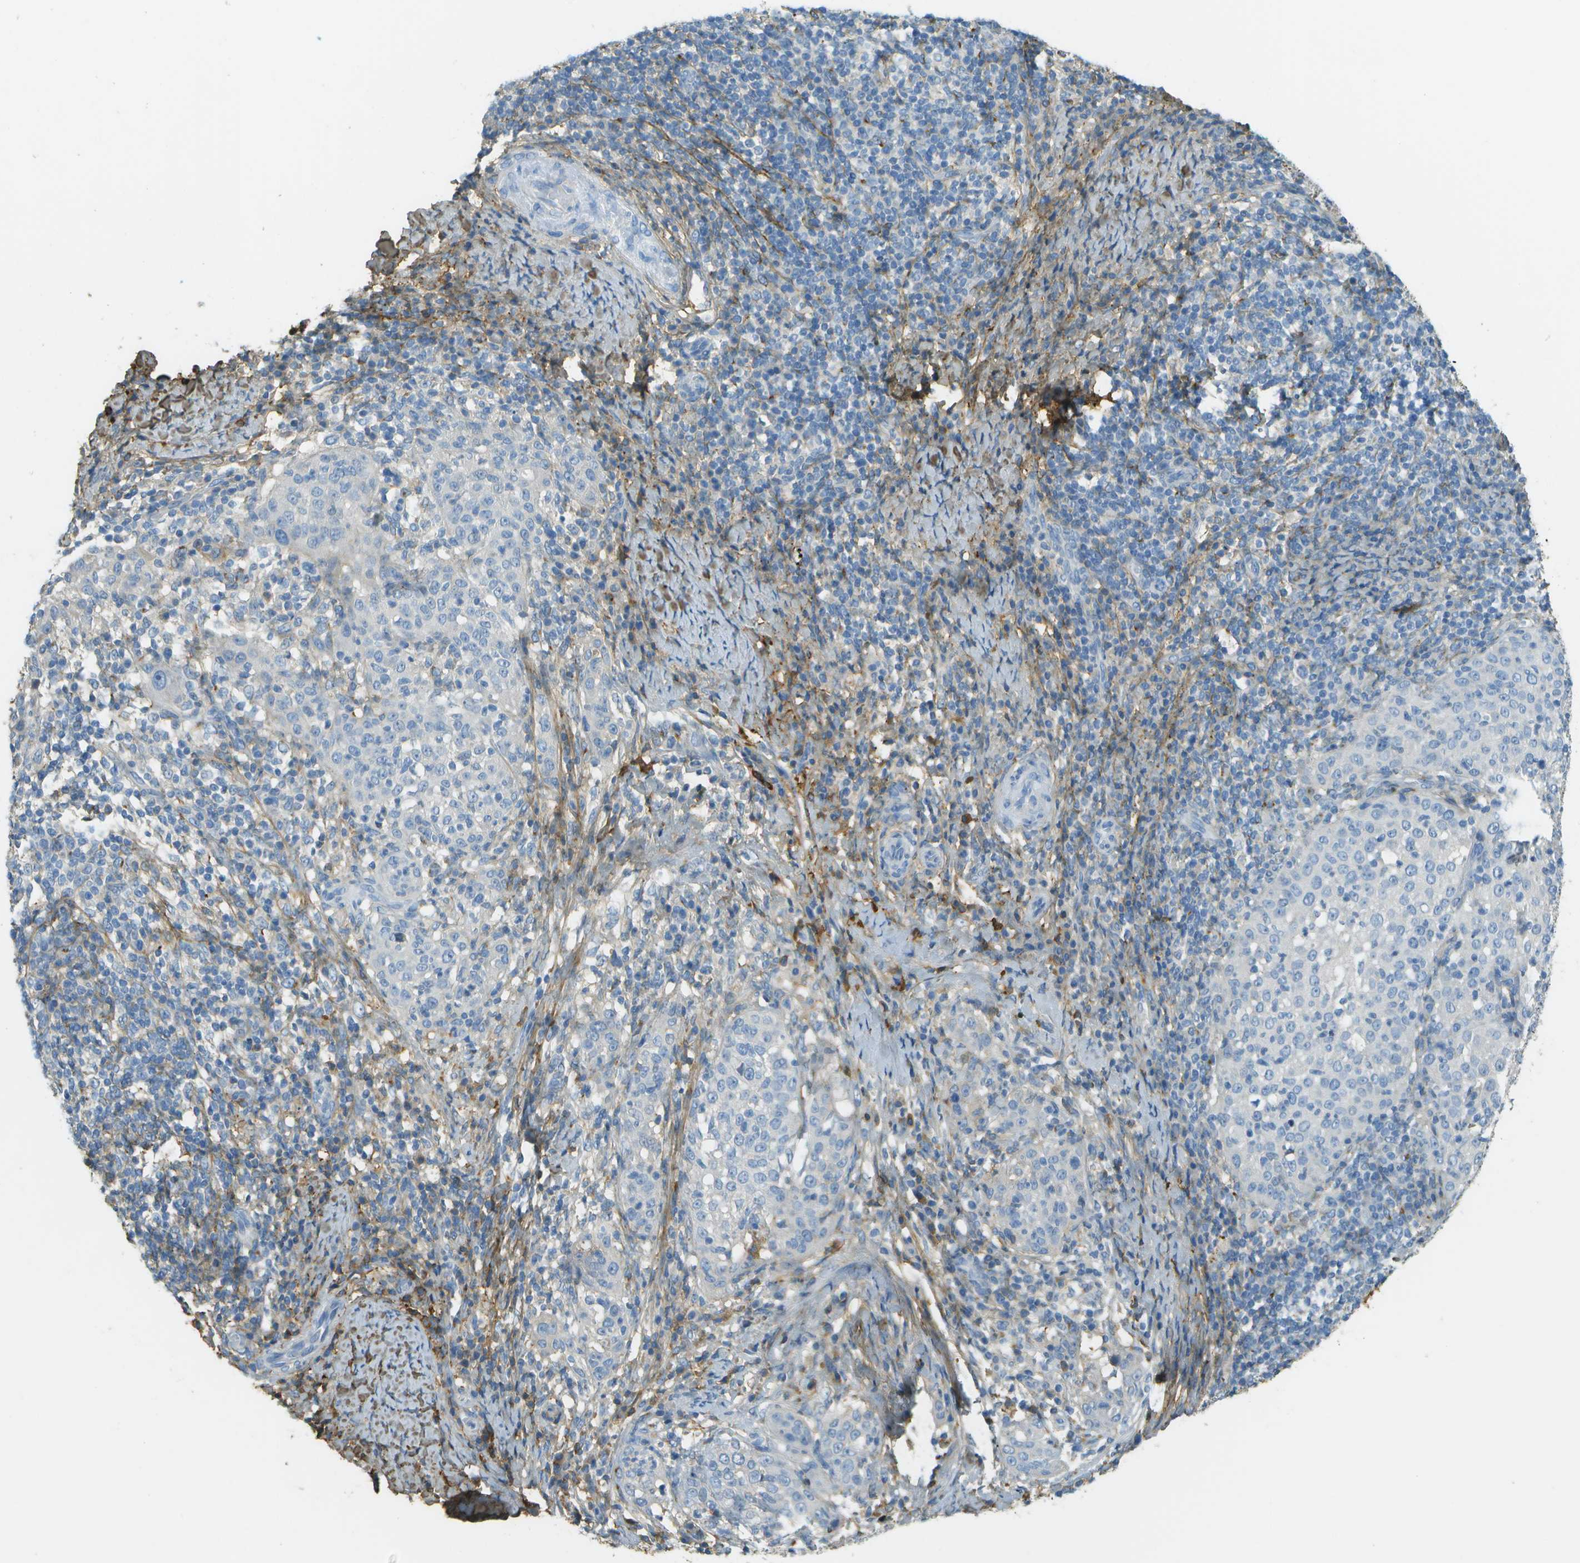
{"staining": {"intensity": "negative", "quantity": "none", "location": "none"}, "tissue": "cervical cancer", "cell_type": "Tumor cells", "image_type": "cancer", "snomed": [{"axis": "morphology", "description": "Squamous cell carcinoma, NOS"}, {"axis": "topography", "description": "Cervix"}], "caption": "The photomicrograph shows no staining of tumor cells in squamous cell carcinoma (cervical). The staining is performed using DAB brown chromogen with nuclei counter-stained in using hematoxylin.", "gene": "DCN", "patient": {"sex": "female", "age": 51}}